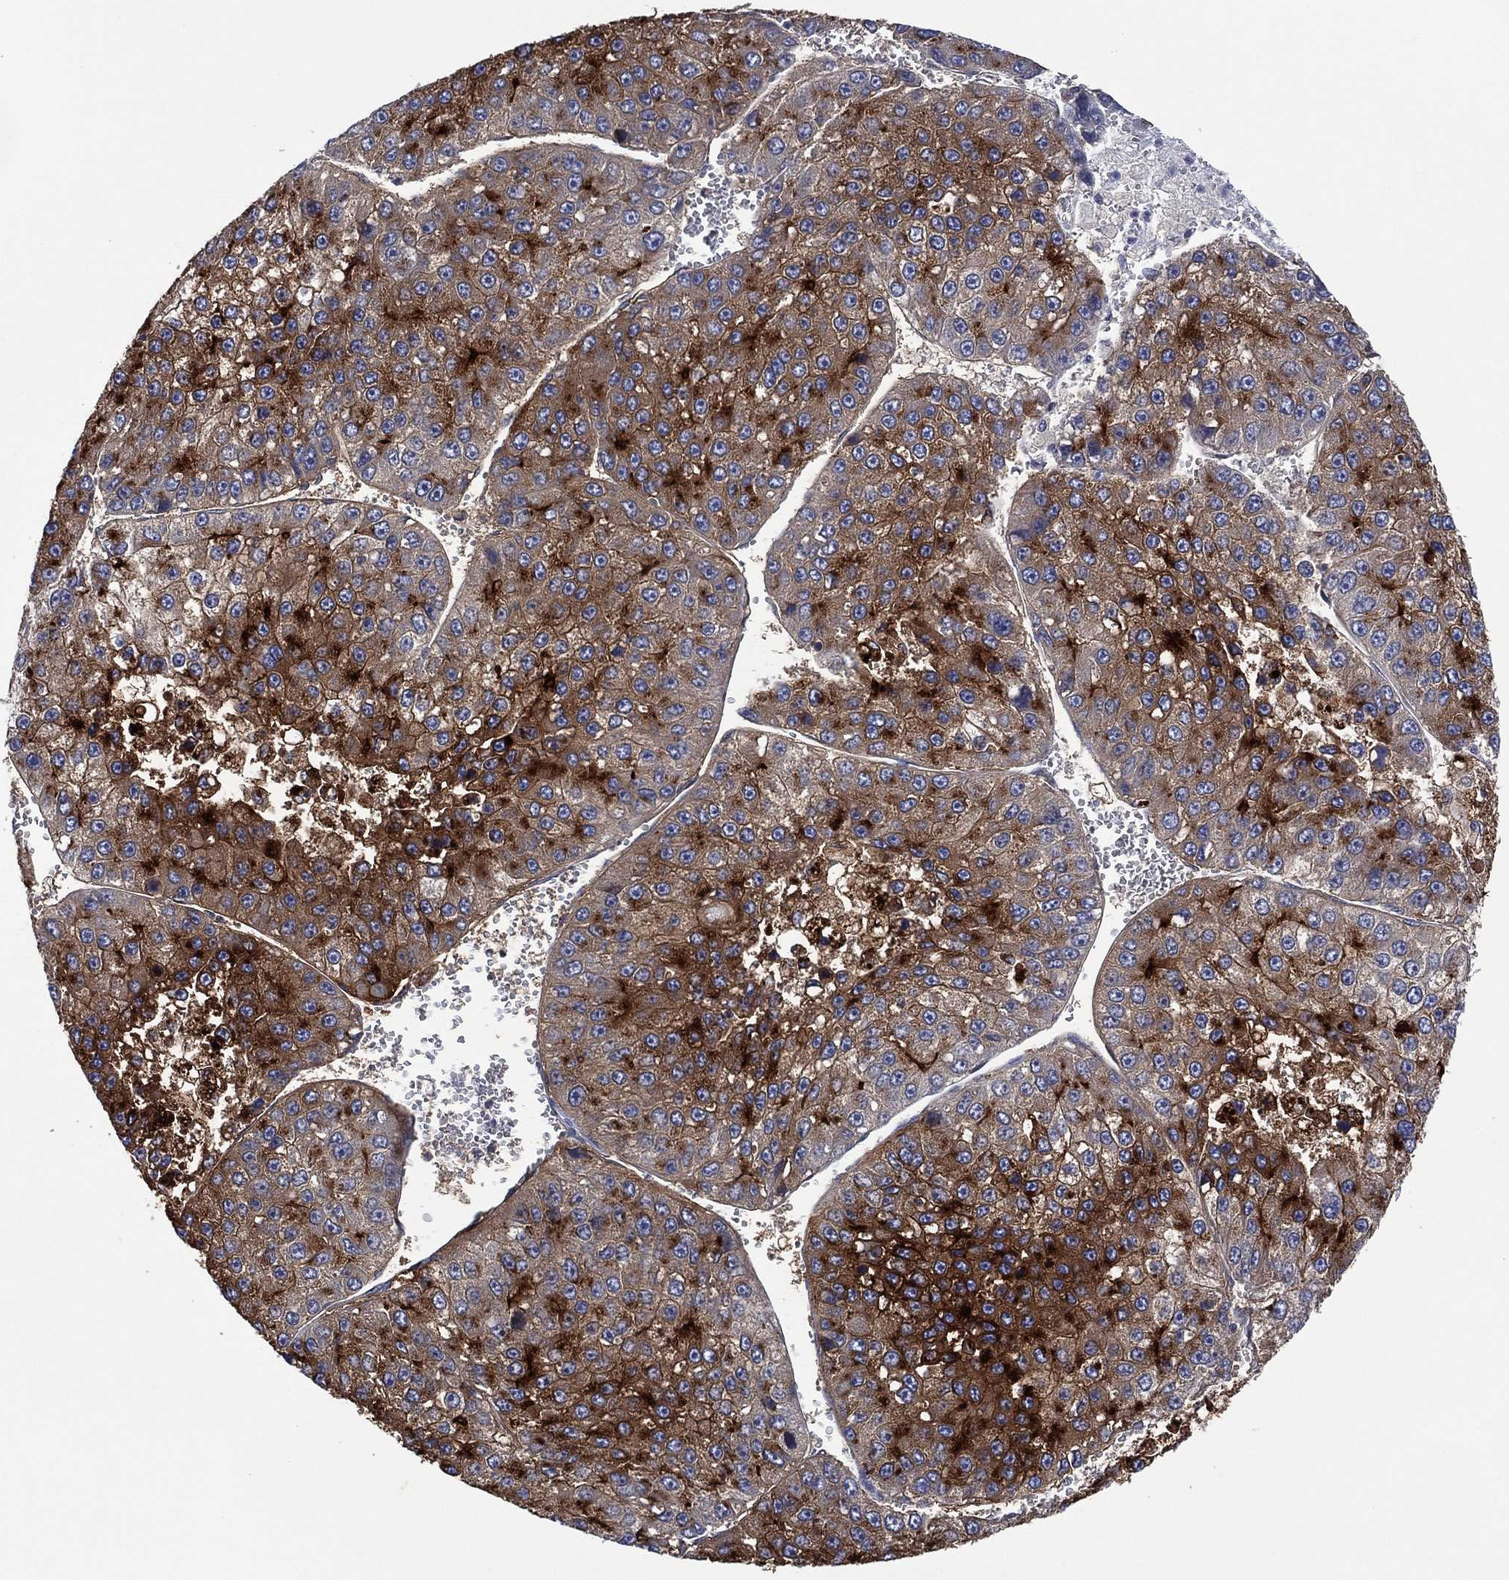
{"staining": {"intensity": "strong", "quantity": "25%-75%", "location": "cytoplasmic/membranous"}, "tissue": "liver cancer", "cell_type": "Tumor cells", "image_type": "cancer", "snomed": [{"axis": "morphology", "description": "Carcinoma, Hepatocellular, NOS"}, {"axis": "topography", "description": "Liver"}], "caption": "This image exhibits immunohistochemistry staining of human liver hepatocellular carcinoma, with high strong cytoplasmic/membranous expression in about 25%-75% of tumor cells.", "gene": "DPP4", "patient": {"sex": "female", "age": 73}}